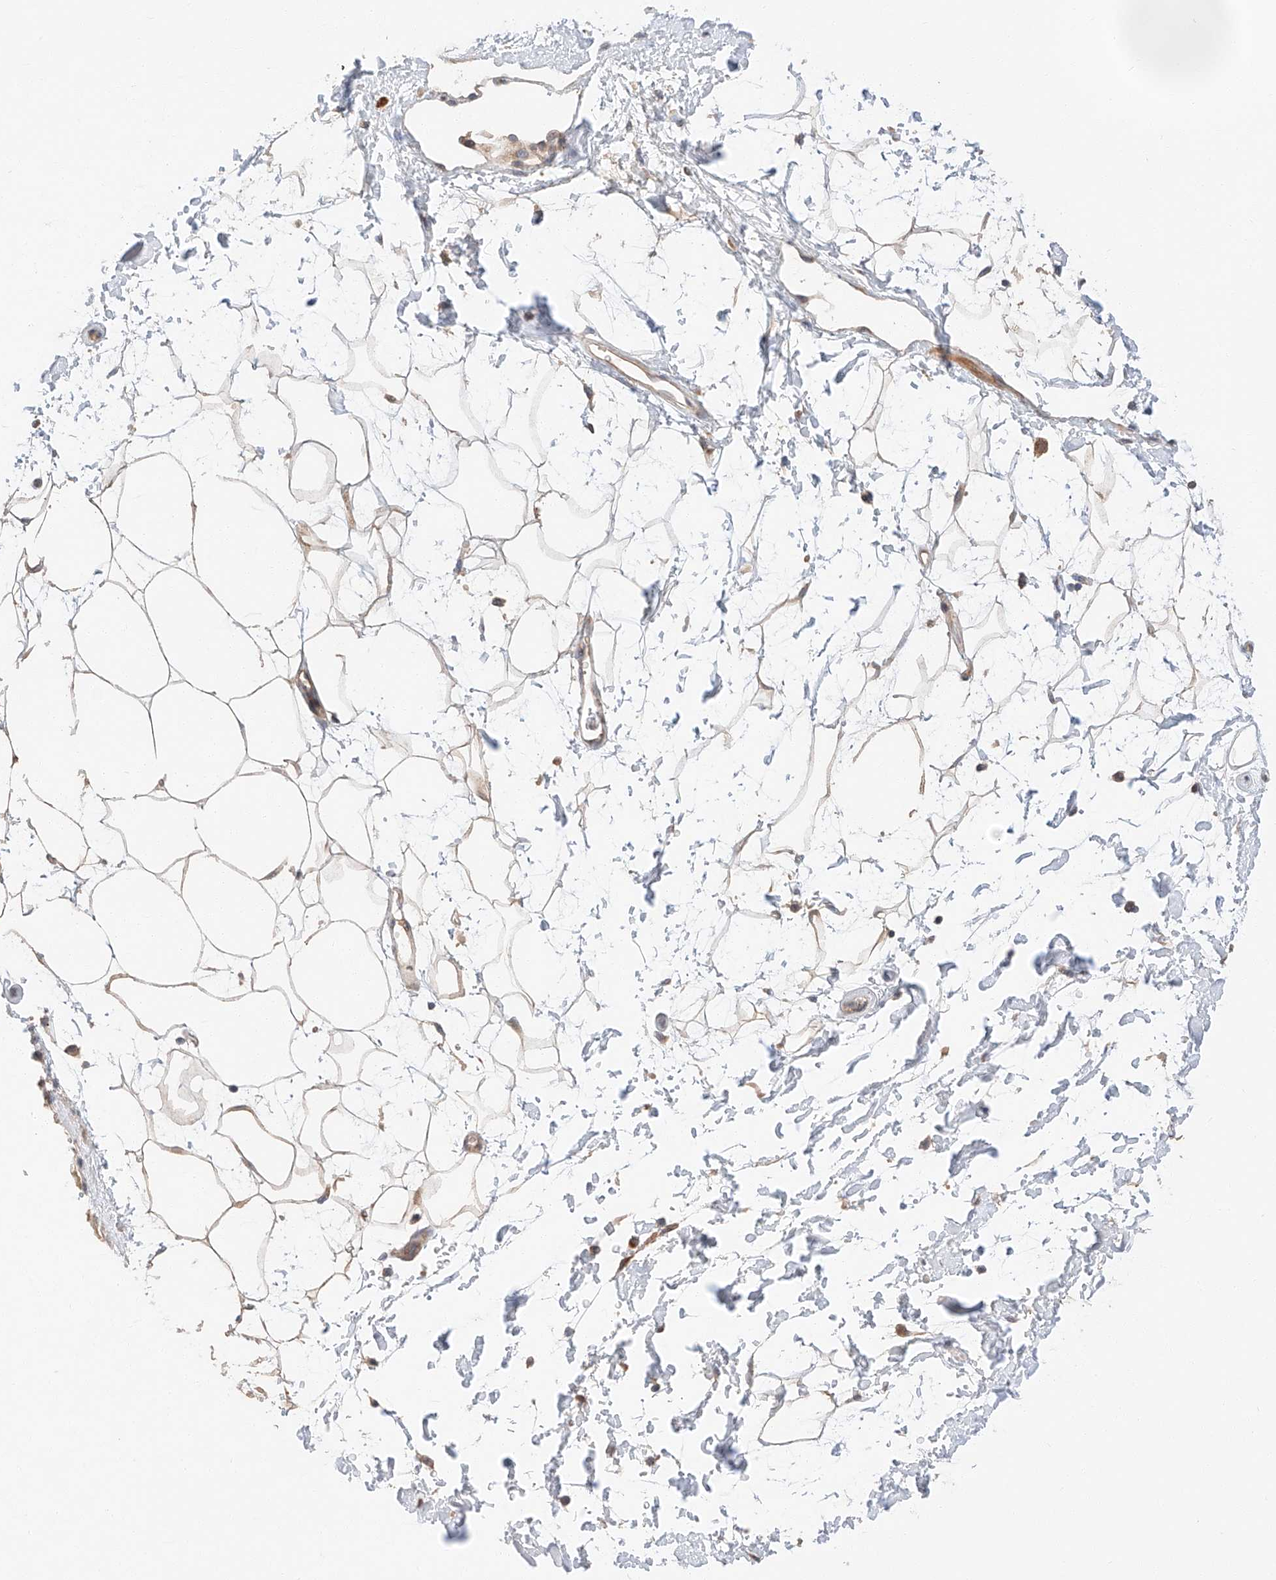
{"staining": {"intensity": "weak", "quantity": ">75%", "location": "cytoplasmic/membranous"}, "tissue": "adipose tissue", "cell_type": "Adipocytes", "image_type": "normal", "snomed": [{"axis": "morphology", "description": "Normal tissue, NOS"}, {"axis": "topography", "description": "Soft tissue"}], "caption": "IHC image of normal adipose tissue stained for a protein (brown), which shows low levels of weak cytoplasmic/membranous staining in approximately >75% of adipocytes.", "gene": "XPNPEP1", "patient": {"sex": "male", "age": 72}}